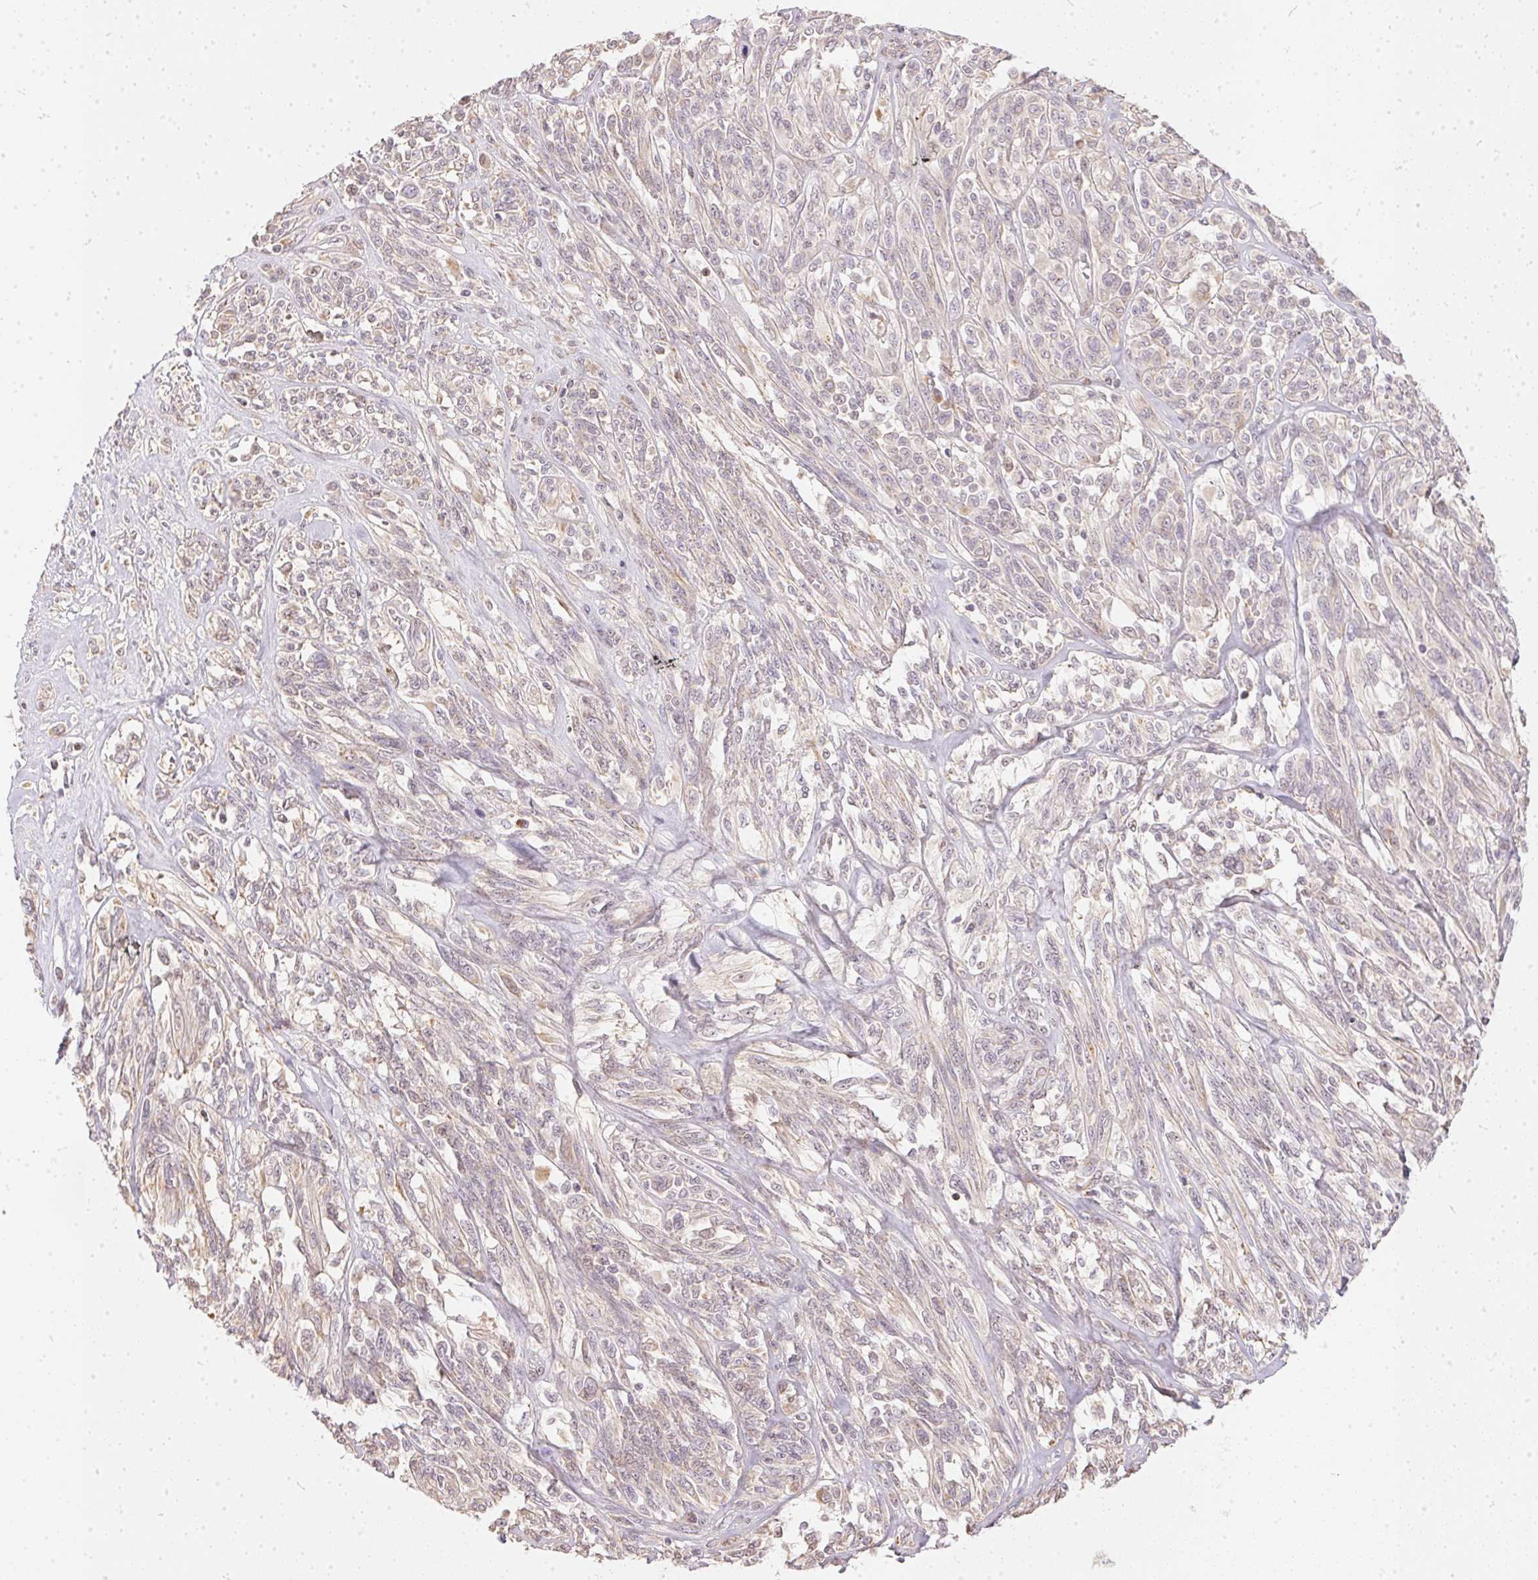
{"staining": {"intensity": "negative", "quantity": "none", "location": "none"}, "tissue": "melanoma", "cell_type": "Tumor cells", "image_type": "cancer", "snomed": [{"axis": "morphology", "description": "Malignant melanoma, NOS"}, {"axis": "topography", "description": "Skin"}], "caption": "Tumor cells are negative for protein expression in human malignant melanoma. (Brightfield microscopy of DAB immunohistochemistry (IHC) at high magnification).", "gene": "VWA5B2", "patient": {"sex": "female", "age": 91}}